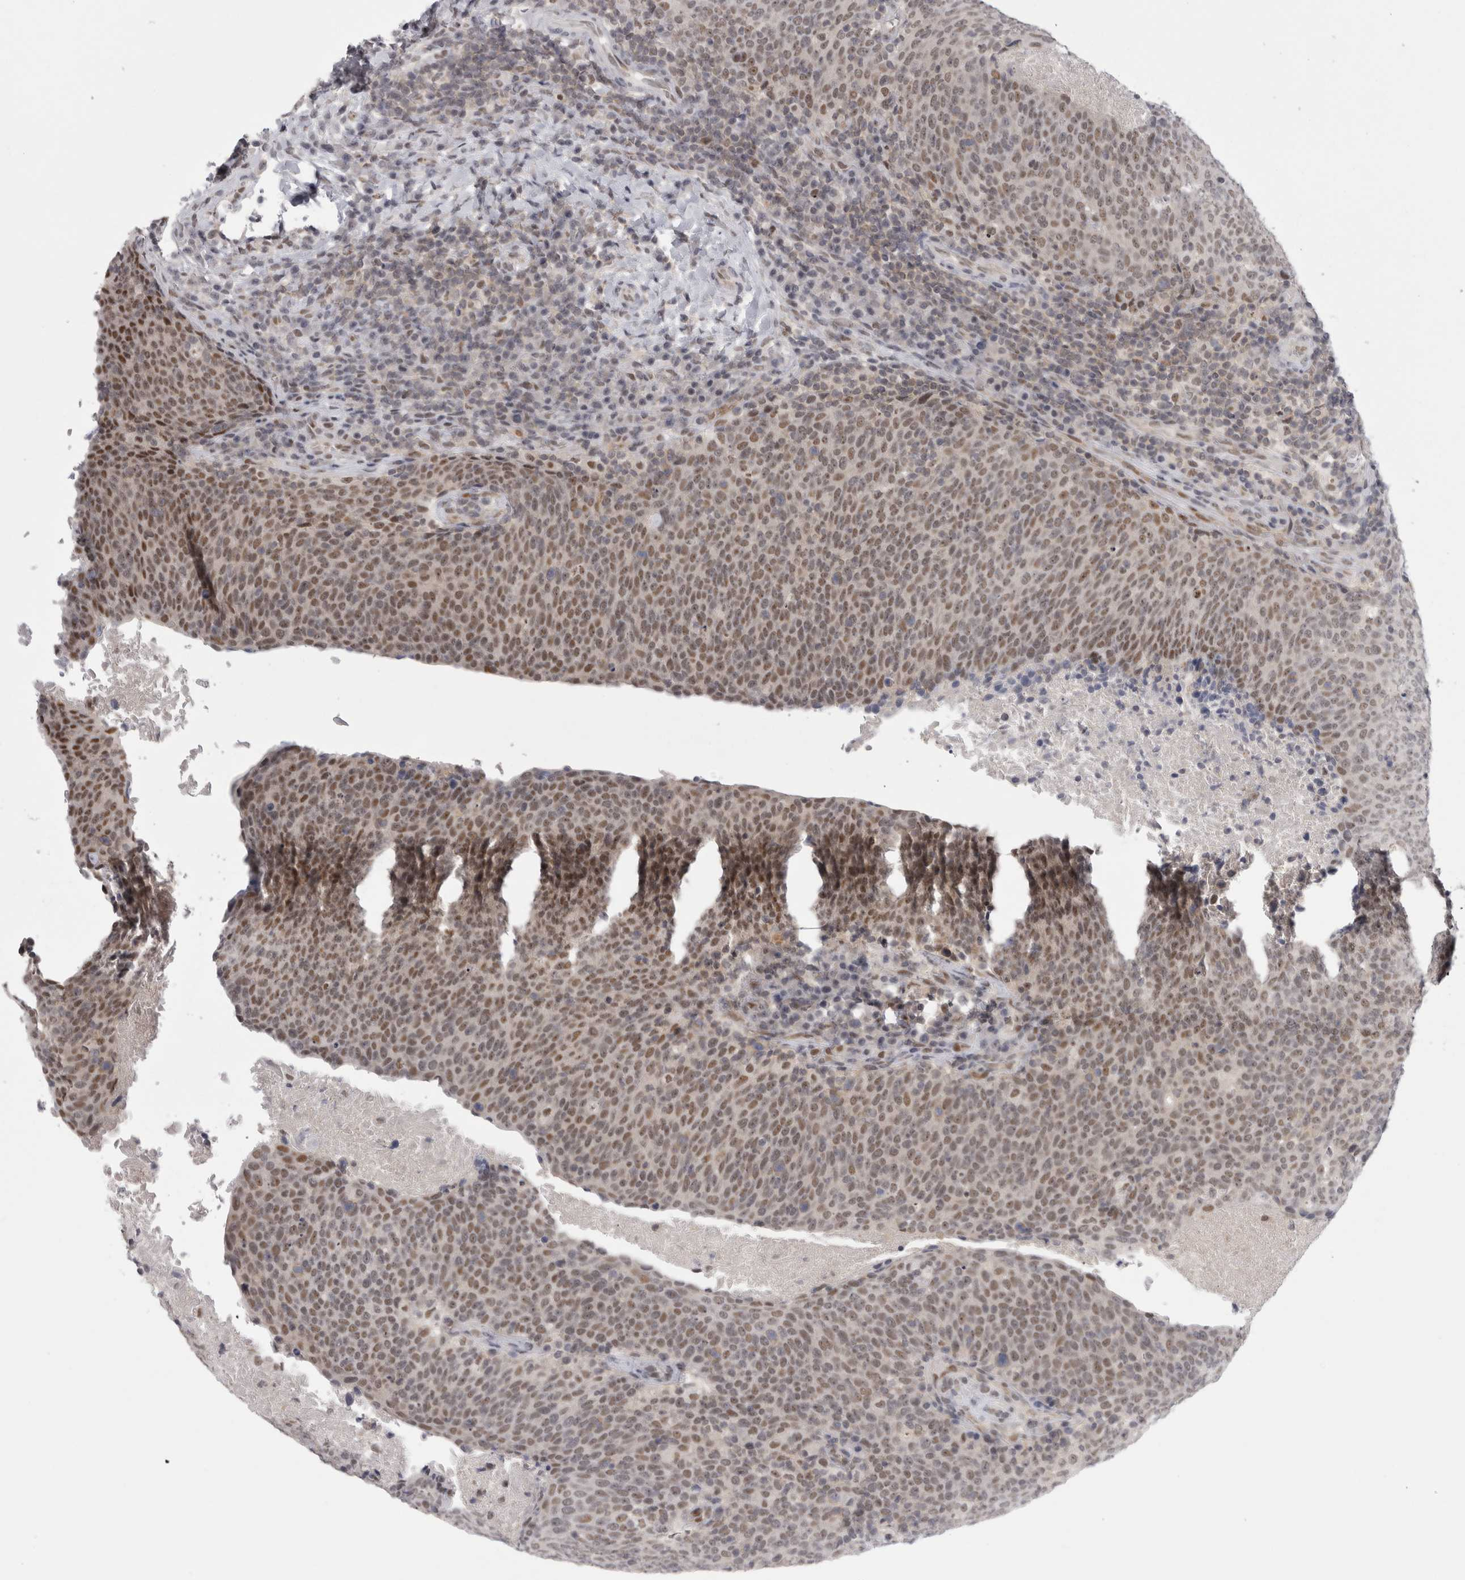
{"staining": {"intensity": "moderate", "quantity": ">75%", "location": "nuclear"}, "tissue": "head and neck cancer", "cell_type": "Tumor cells", "image_type": "cancer", "snomed": [{"axis": "morphology", "description": "Squamous cell carcinoma, NOS"}, {"axis": "morphology", "description": "Squamous cell carcinoma, metastatic, NOS"}, {"axis": "topography", "description": "Lymph node"}, {"axis": "topography", "description": "Head-Neck"}], "caption": "The micrograph shows staining of head and neck cancer, revealing moderate nuclear protein expression (brown color) within tumor cells.", "gene": "PSMB2", "patient": {"sex": "male", "age": 62}}